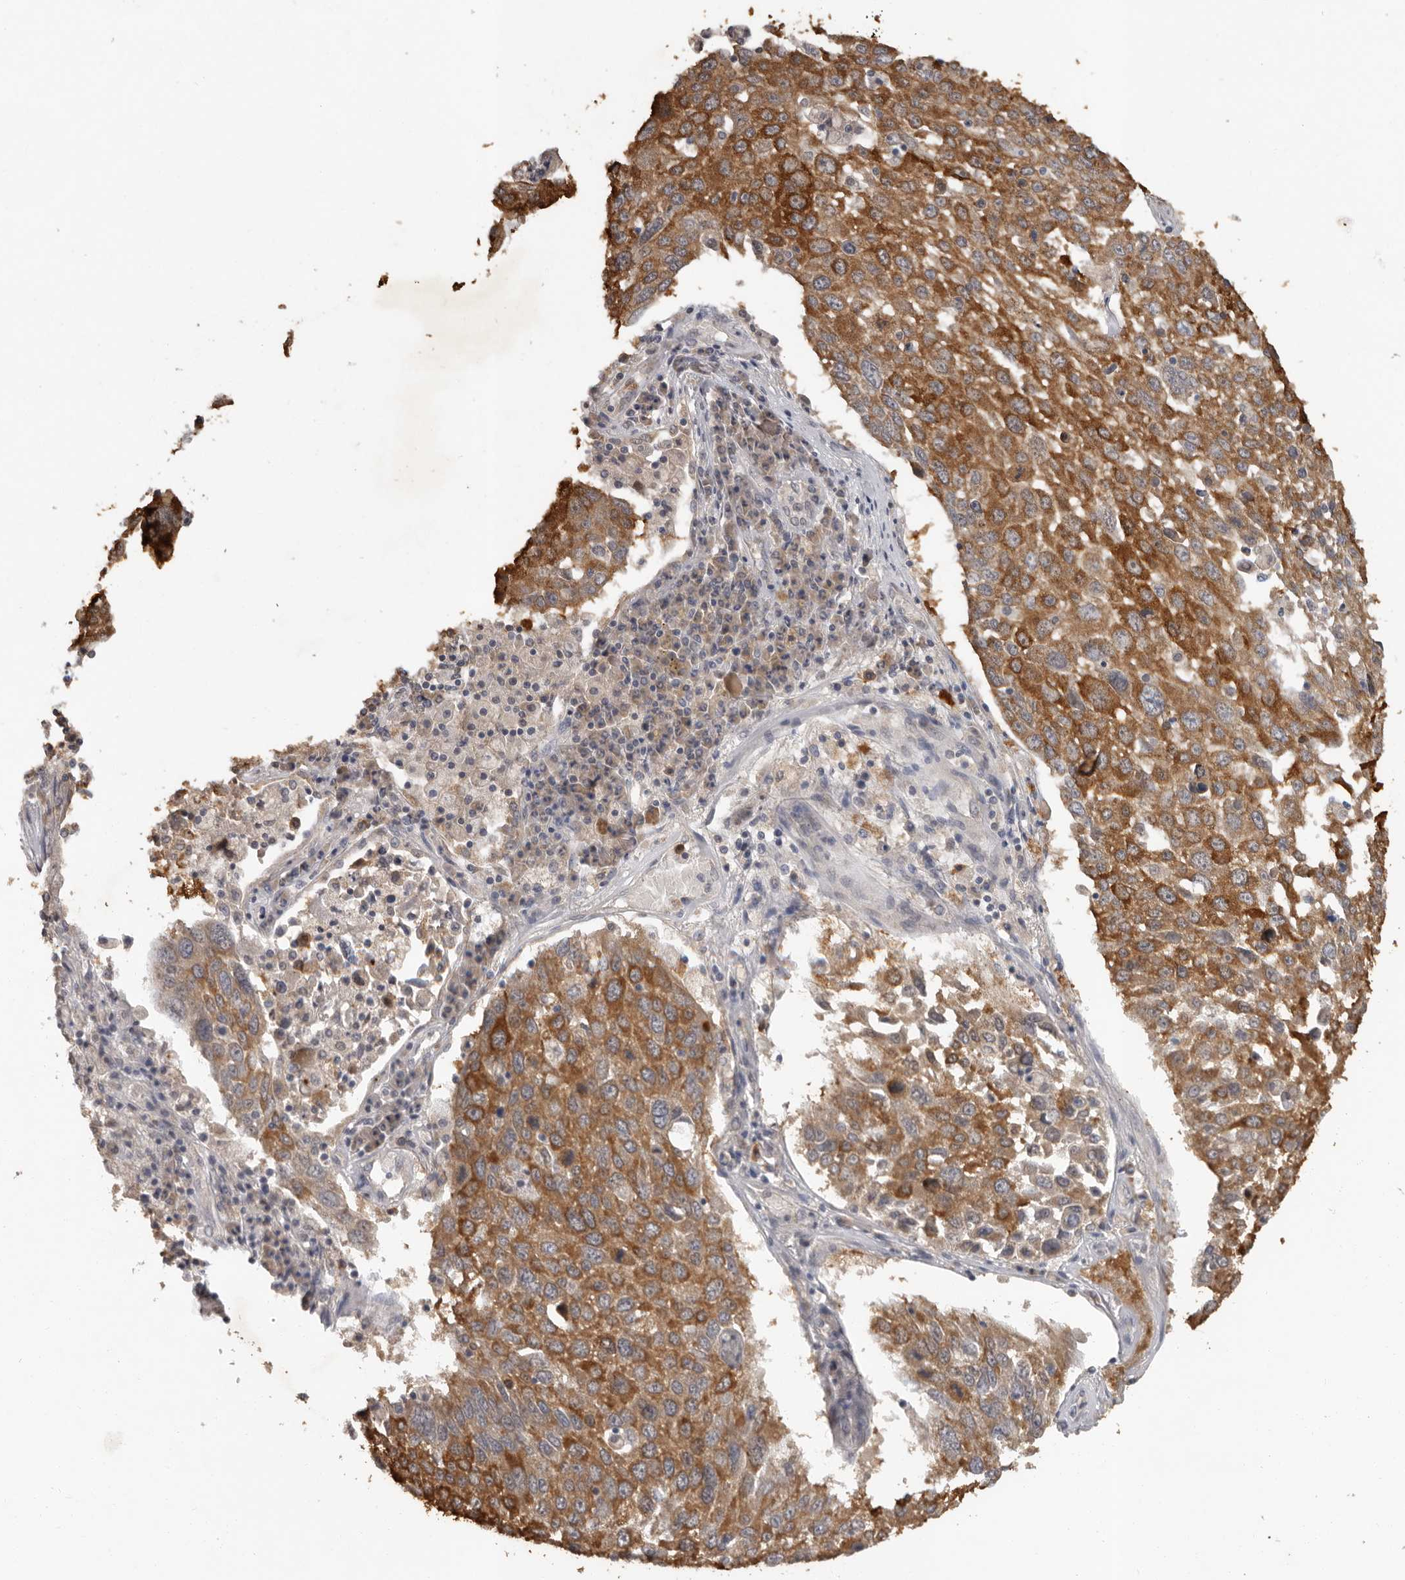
{"staining": {"intensity": "moderate", "quantity": ">75%", "location": "cytoplasmic/membranous"}, "tissue": "lung cancer", "cell_type": "Tumor cells", "image_type": "cancer", "snomed": [{"axis": "morphology", "description": "Squamous cell carcinoma, NOS"}, {"axis": "topography", "description": "Lung"}], "caption": "Lung squamous cell carcinoma tissue exhibits moderate cytoplasmic/membranous staining in about >75% of tumor cells Nuclei are stained in blue.", "gene": "MTF1", "patient": {"sex": "male", "age": 65}}